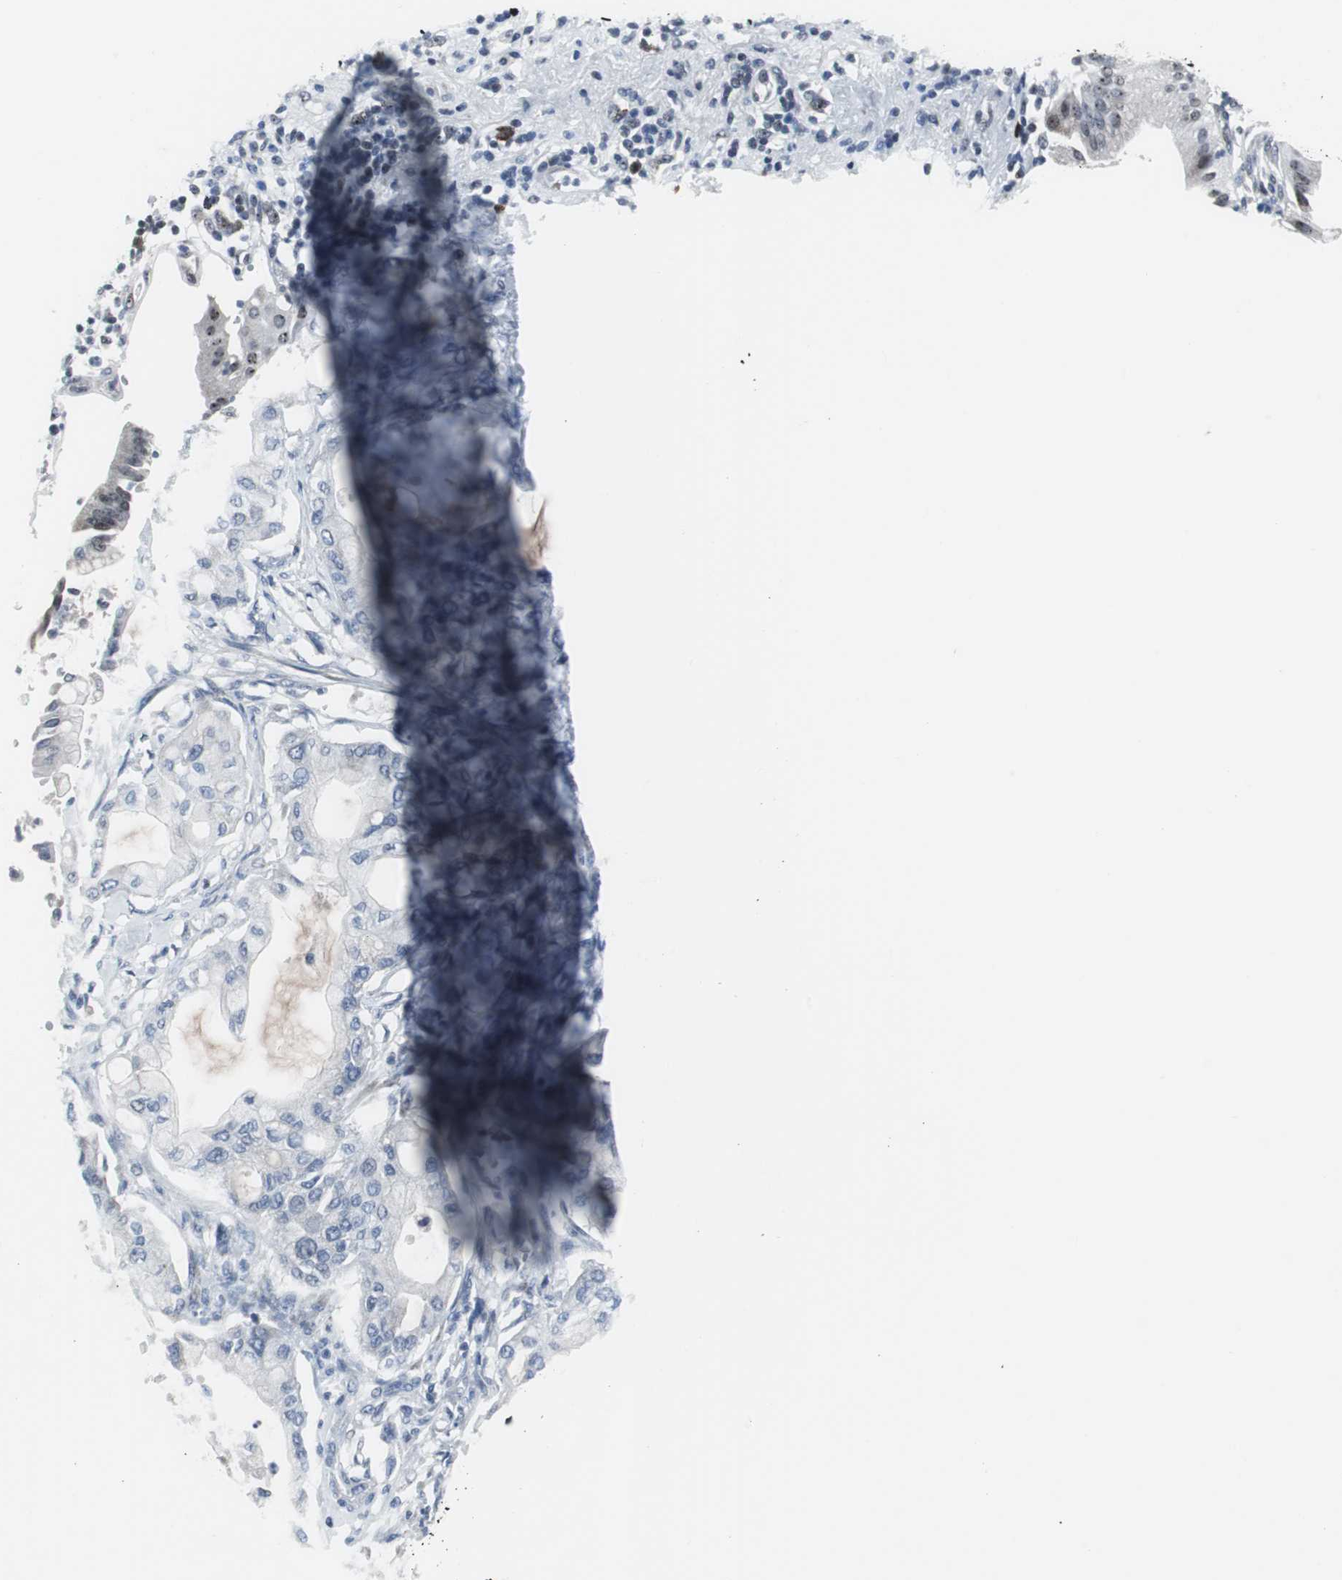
{"staining": {"intensity": "negative", "quantity": "none", "location": "none"}, "tissue": "pancreatic cancer", "cell_type": "Tumor cells", "image_type": "cancer", "snomed": [{"axis": "morphology", "description": "Adenocarcinoma, NOS"}, {"axis": "morphology", "description": "Adenocarcinoma, metastatic, NOS"}, {"axis": "topography", "description": "Lymph node"}, {"axis": "topography", "description": "Pancreas"}, {"axis": "topography", "description": "Duodenum"}], "caption": "IHC photomicrograph of pancreatic cancer stained for a protein (brown), which demonstrates no expression in tumor cells.", "gene": "DOK1", "patient": {"sex": "female", "age": 64}}